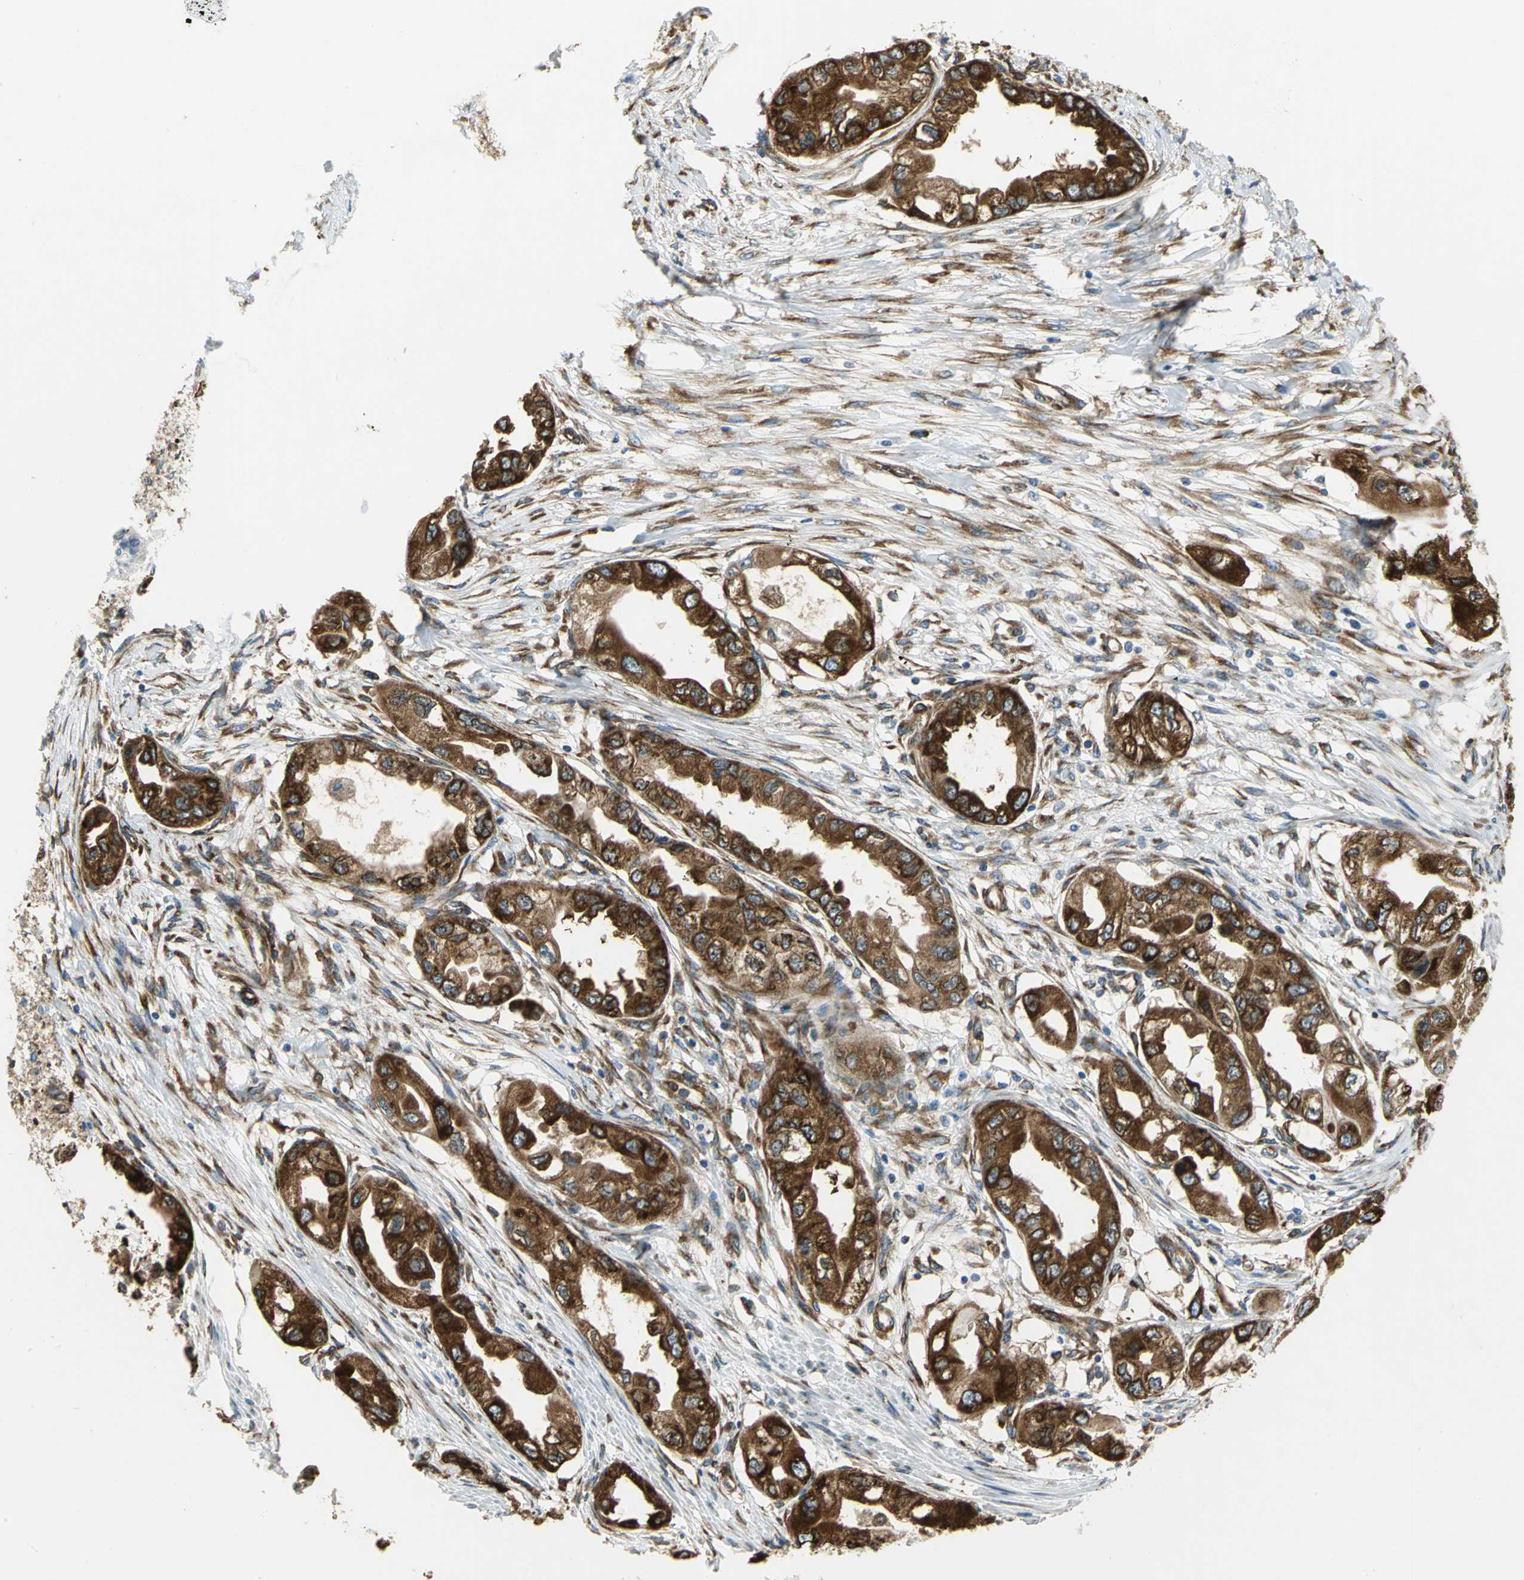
{"staining": {"intensity": "strong", "quantity": ">75%", "location": "cytoplasmic/membranous"}, "tissue": "endometrial cancer", "cell_type": "Tumor cells", "image_type": "cancer", "snomed": [{"axis": "morphology", "description": "Adenocarcinoma, NOS"}, {"axis": "topography", "description": "Endometrium"}], "caption": "This is a histology image of immunohistochemistry staining of endometrial cancer (adenocarcinoma), which shows strong expression in the cytoplasmic/membranous of tumor cells.", "gene": "YBX1", "patient": {"sex": "female", "age": 67}}